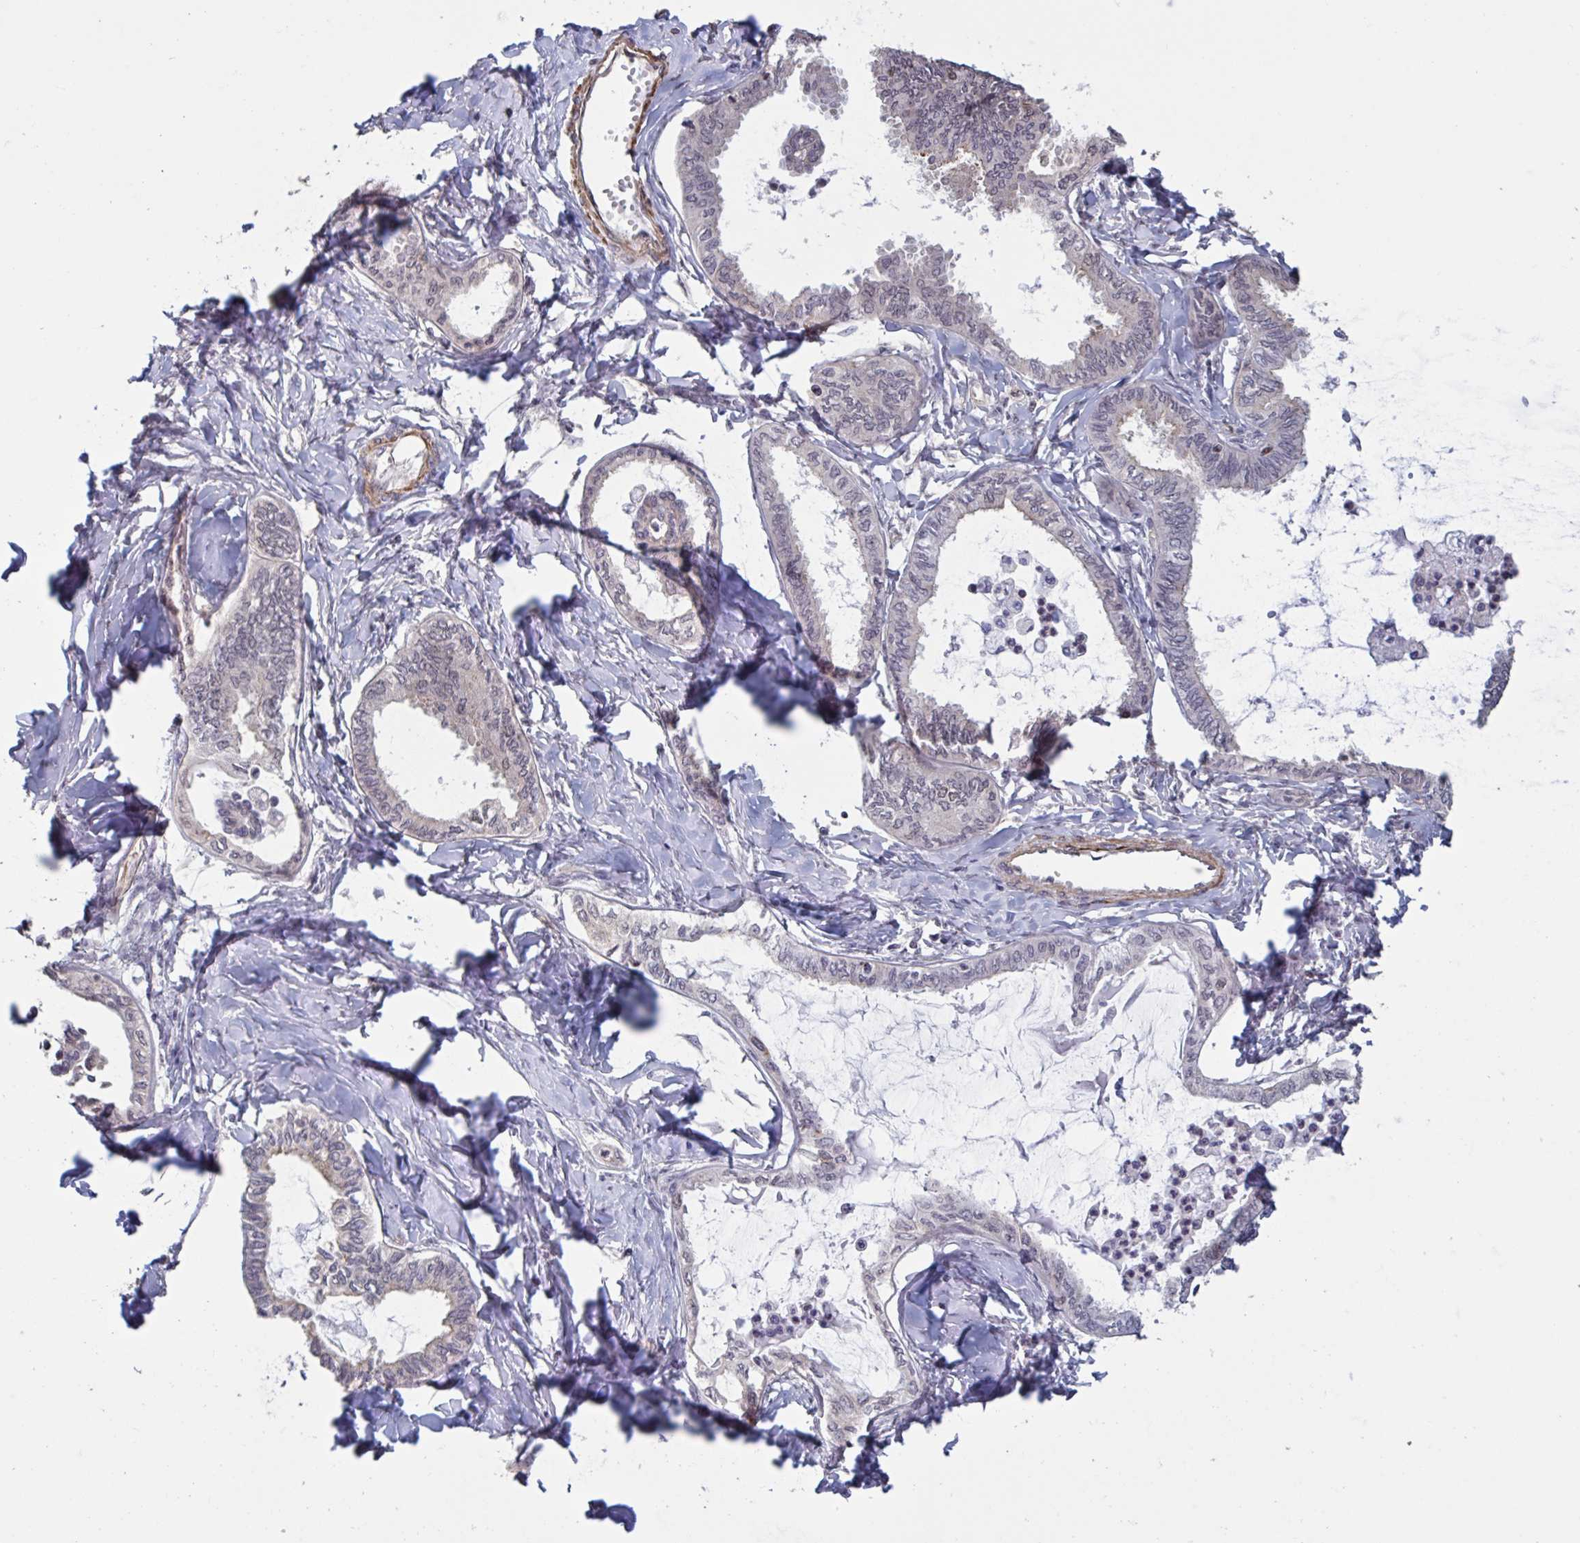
{"staining": {"intensity": "negative", "quantity": "none", "location": "none"}, "tissue": "ovarian cancer", "cell_type": "Tumor cells", "image_type": "cancer", "snomed": [{"axis": "morphology", "description": "Carcinoma, endometroid"}, {"axis": "topography", "description": "Ovary"}], "caption": "Immunohistochemistry image of neoplastic tissue: endometroid carcinoma (ovarian) stained with DAB (3,3'-diaminobenzidine) exhibits no significant protein staining in tumor cells.", "gene": "IPO5", "patient": {"sex": "female", "age": 70}}